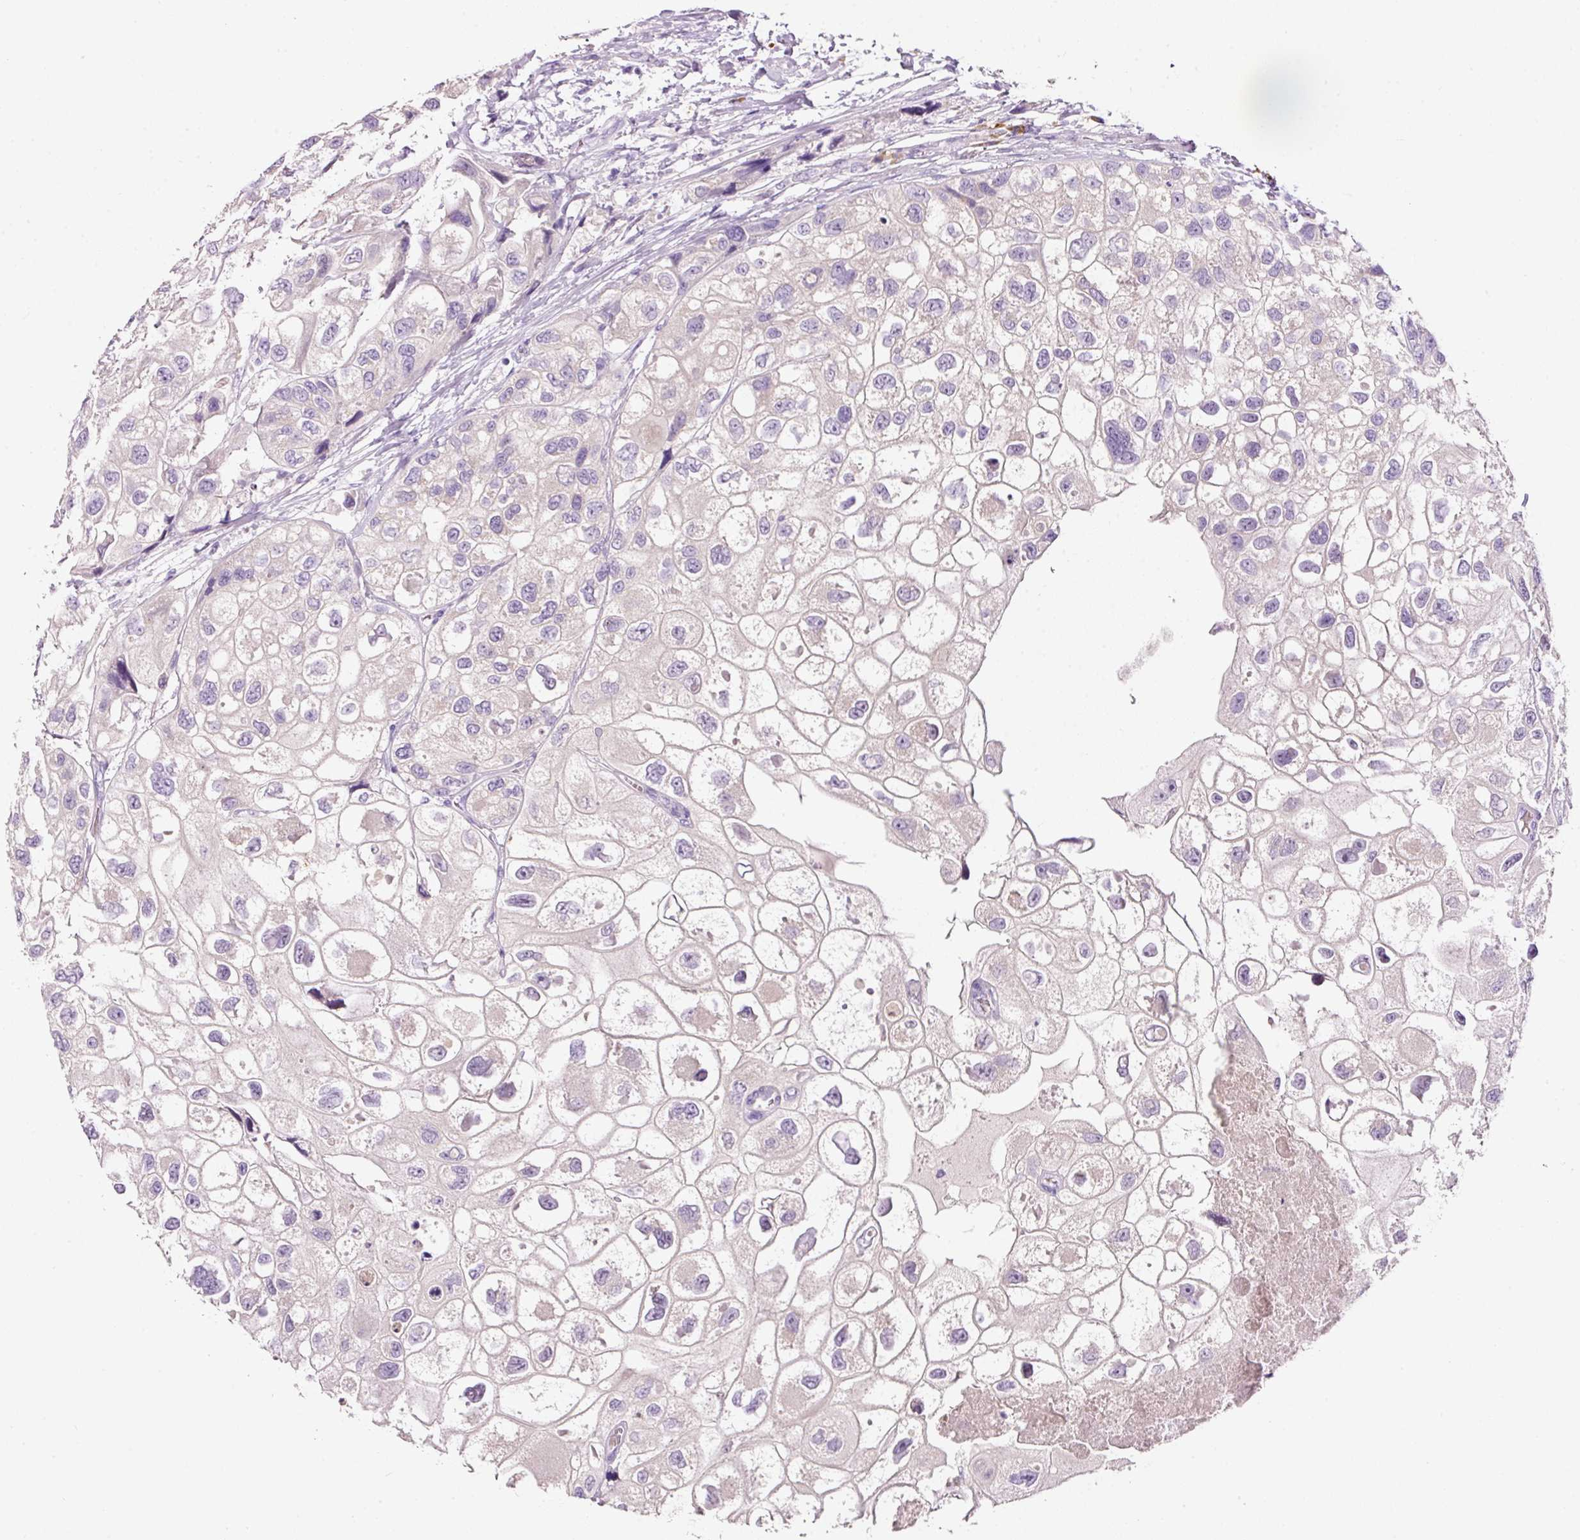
{"staining": {"intensity": "negative", "quantity": "none", "location": "none"}, "tissue": "urothelial cancer", "cell_type": "Tumor cells", "image_type": "cancer", "snomed": [{"axis": "morphology", "description": "Urothelial carcinoma, High grade"}, {"axis": "topography", "description": "Urinary bladder"}], "caption": "There is no significant positivity in tumor cells of high-grade urothelial carcinoma.", "gene": "TENT5C", "patient": {"sex": "female", "age": 64}}